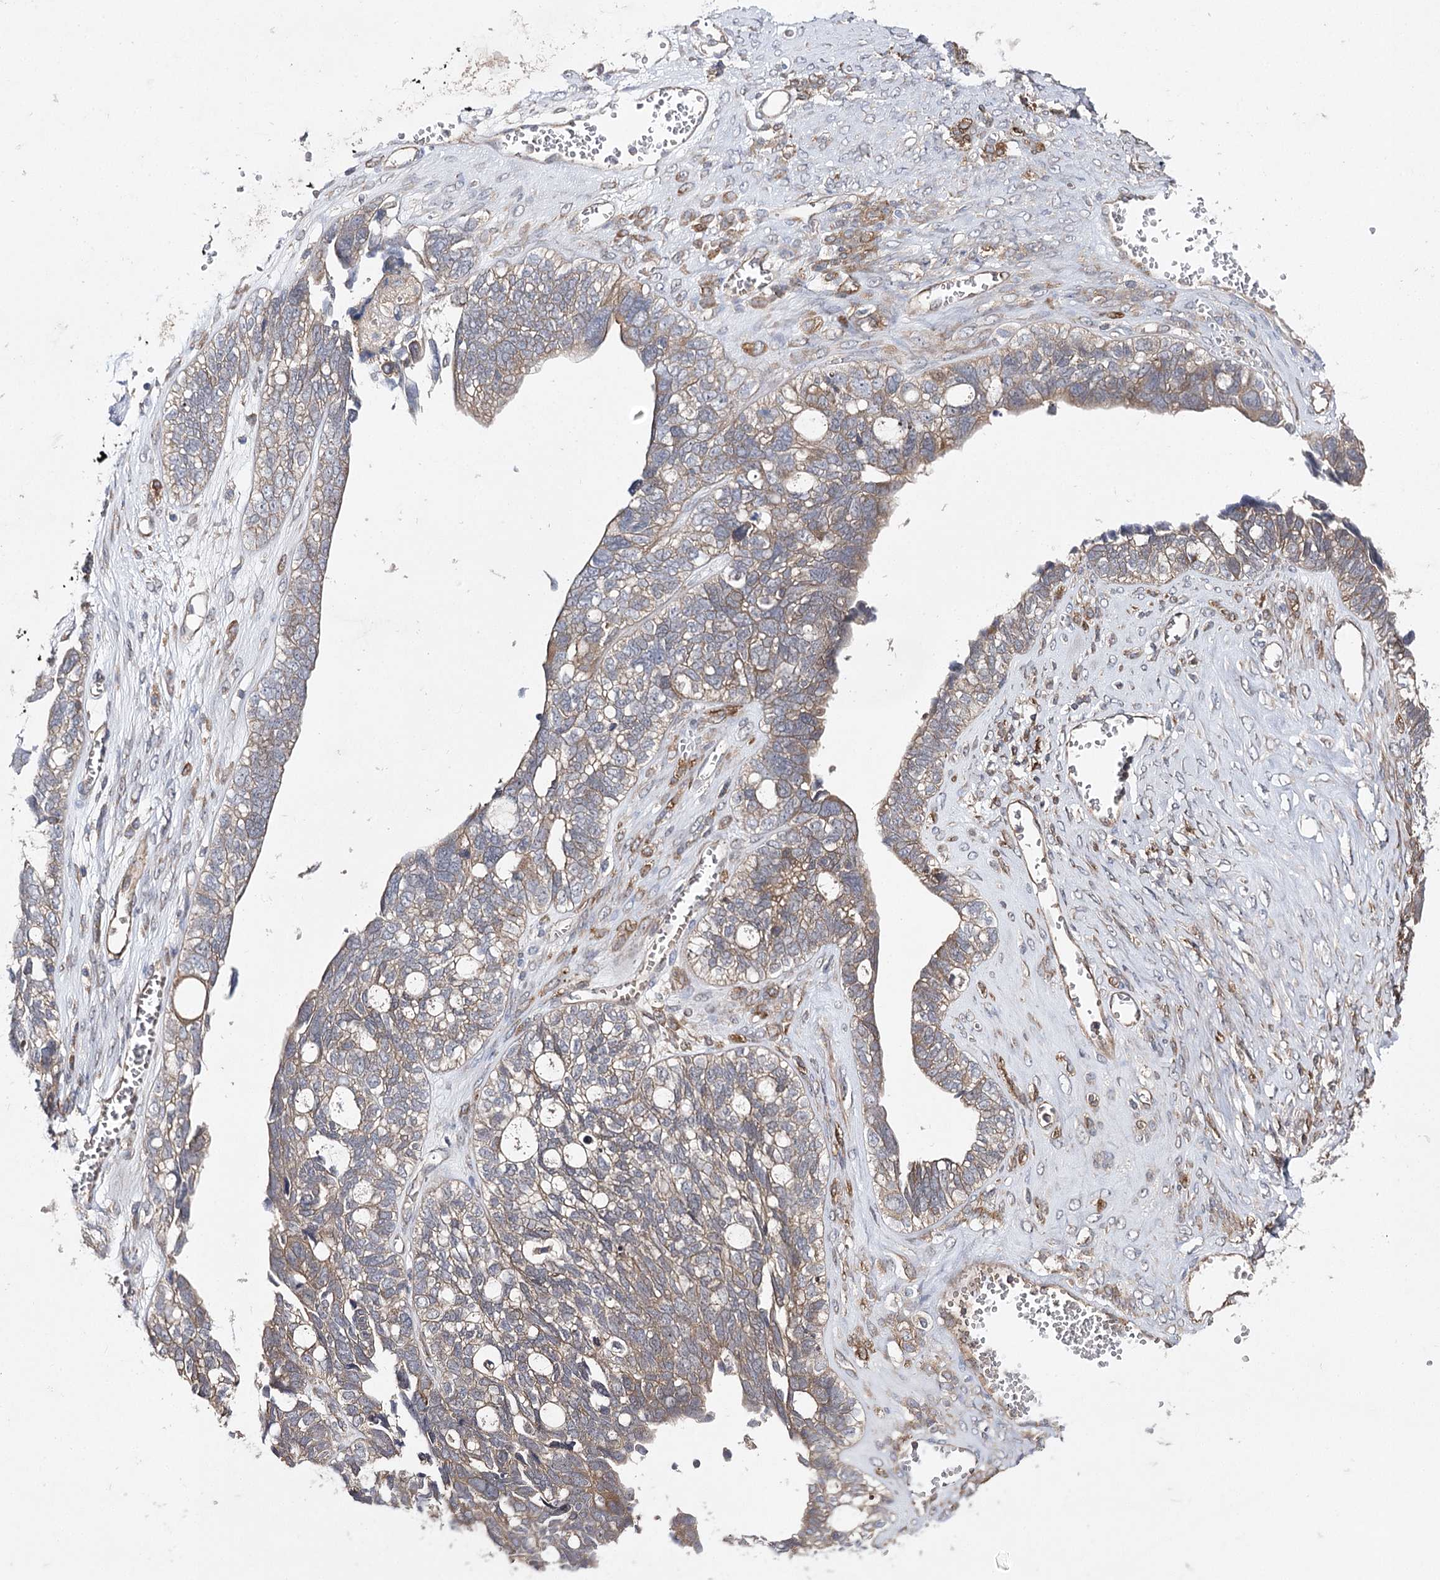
{"staining": {"intensity": "weak", "quantity": "25%-75%", "location": "cytoplasmic/membranous"}, "tissue": "ovarian cancer", "cell_type": "Tumor cells", "image_type": "cancer", "snomed": [{"axis": "morphology", "description": "Cystadenocarcinoma, serous, NOS"}, {"axis": "topography", "description": "Ovary"}], "caption": "Protein analysis of serous cystadenocarcinoma (ovarian) tissue displays weak cytoplasmic/membranous expression in about 25%-75% of tumor cells.", "gene": "BCR", "patient": {"sex": "female", "age": 79}}